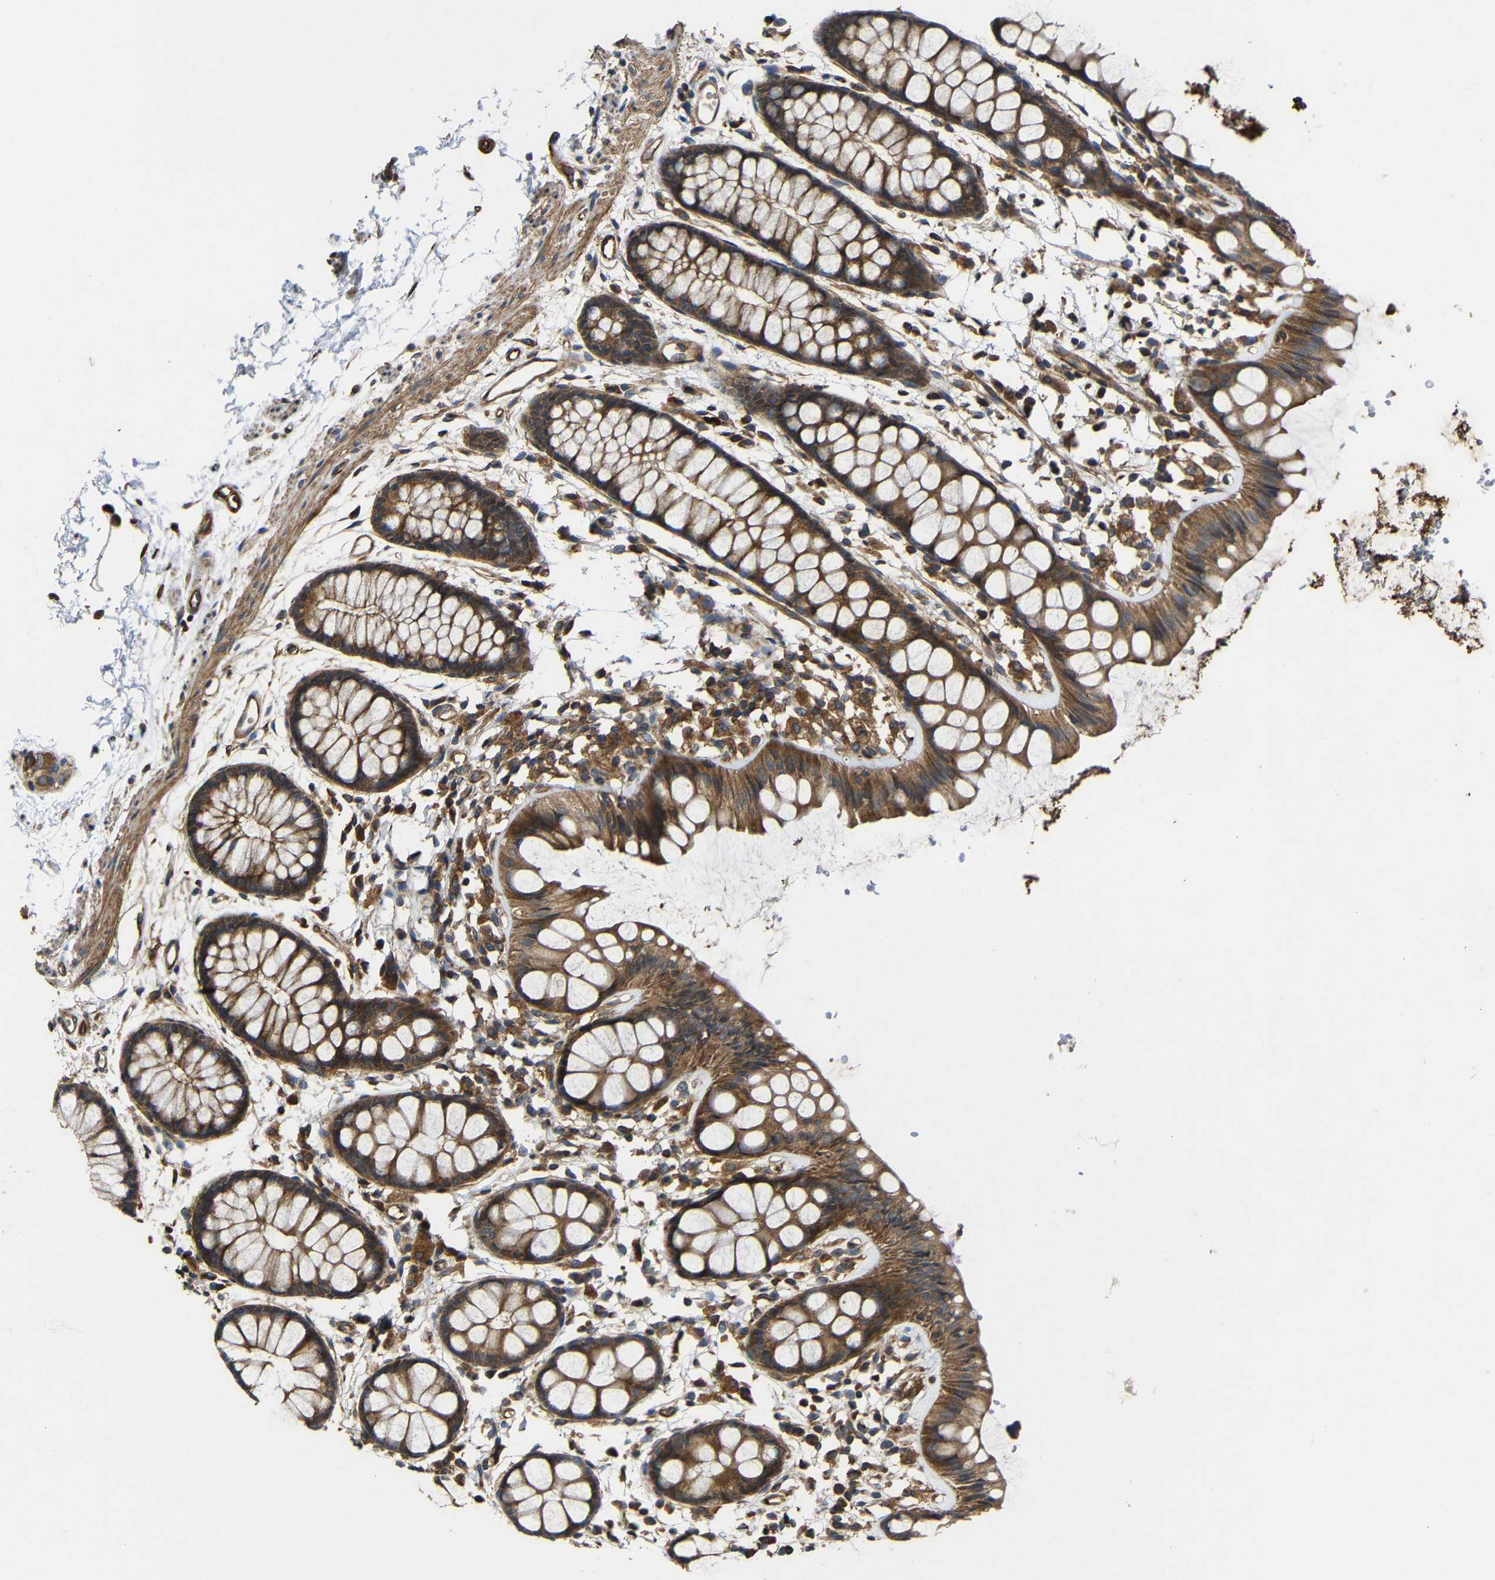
{"staining": {"intensity": "strong", "quantity": ">75%", "location": "cytoplasmic/membranous"}, "tissue": "rectum", "cell_type": "Glandular cells", "image_type": "normal", "snomed": [{"axis": "morphology", "description": "Normal tissue, NOS"}, {"axis": "topography", "description": "Rectum"}], "caption": "A high amount of strong cytoplasmic/membranous positivity is seen in about >75% of glandular cells in normal rectum. (DAB (3,3'-diaminobenzidine) IHC with brightfield microscopy, high magnification).", "gene": "EIF2S1", "patient": {"sex": "female", "age": 66}}